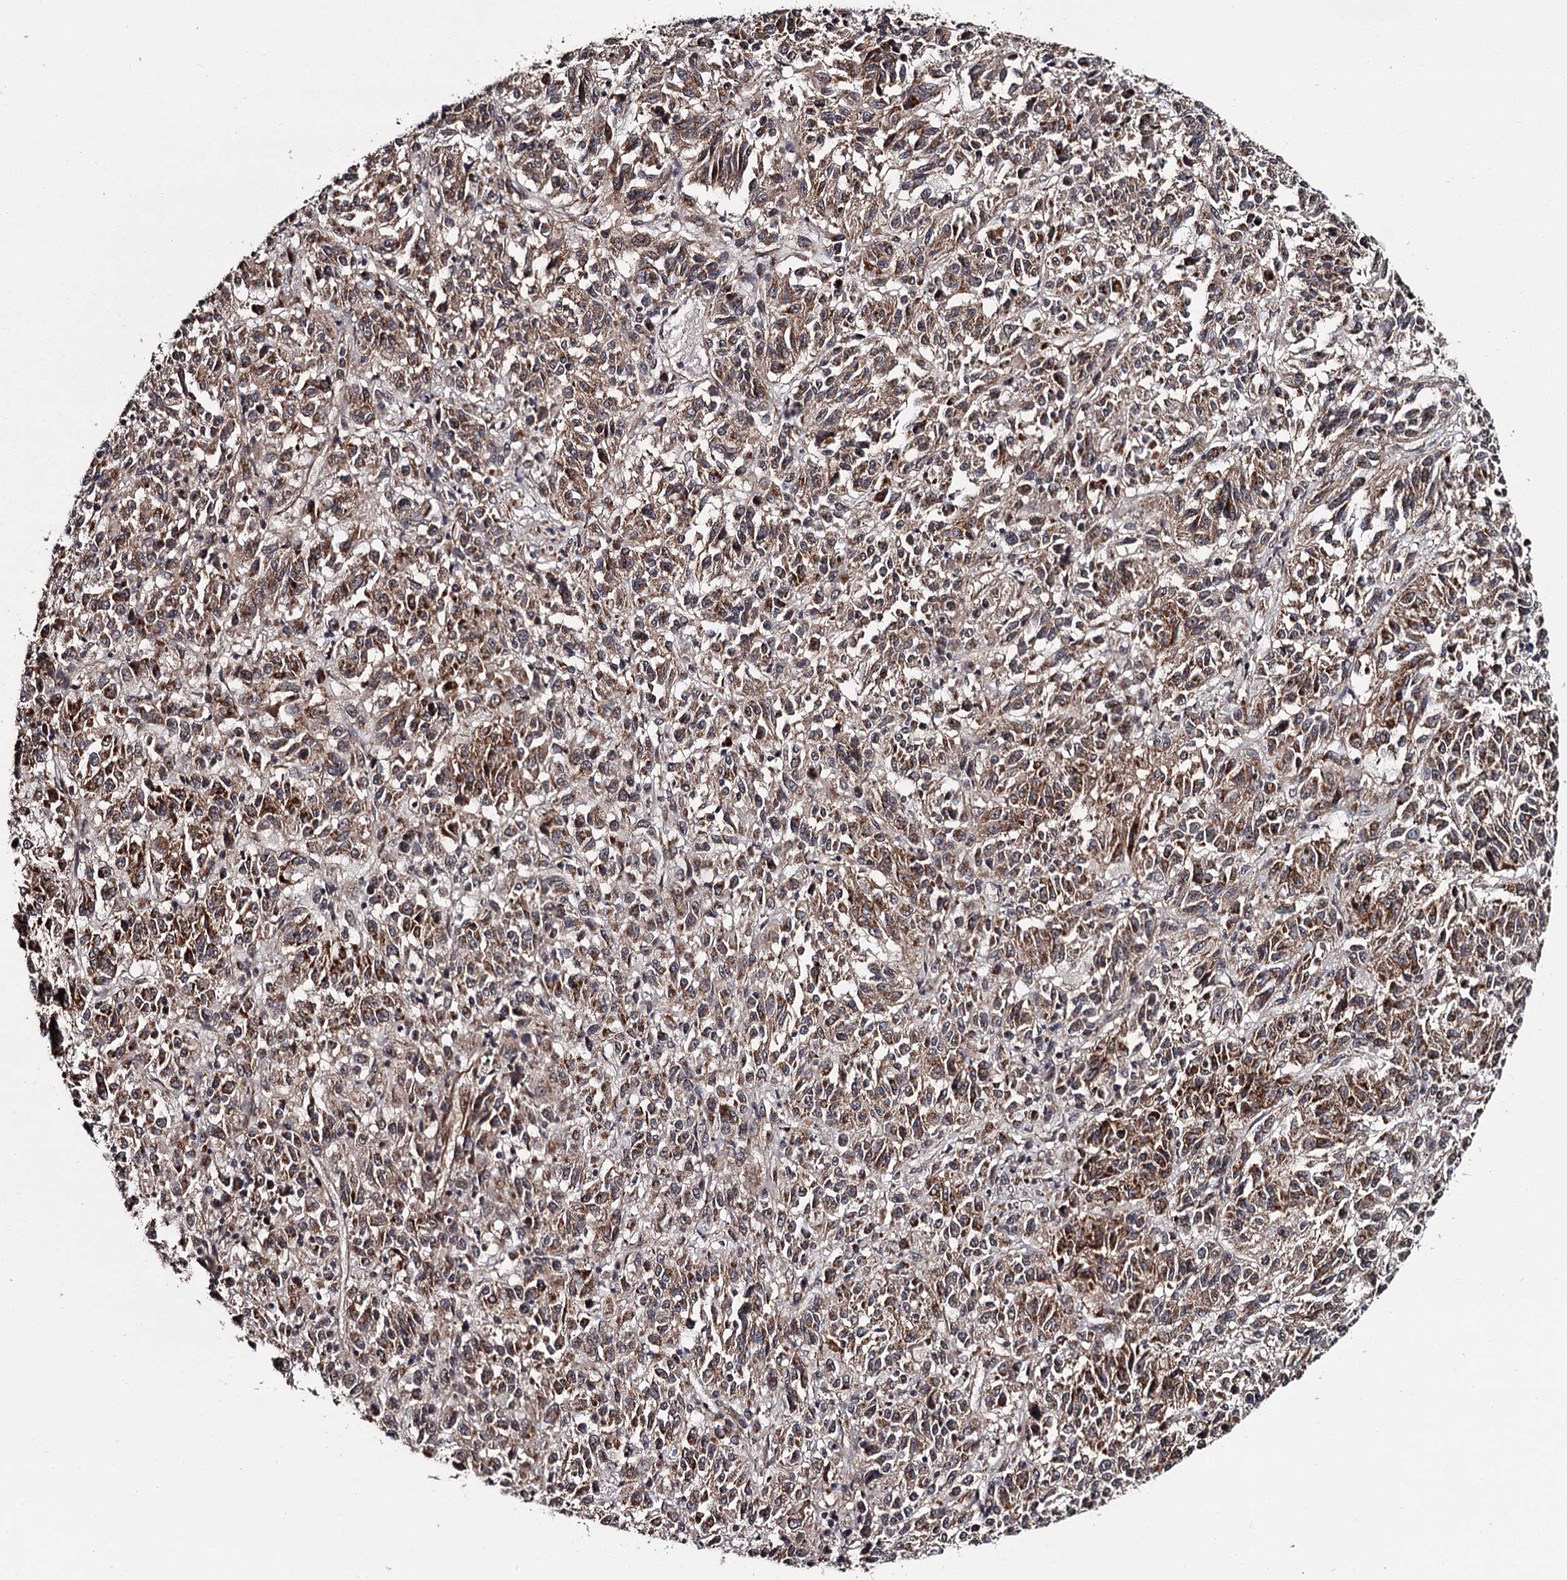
{"staining": {"intensity": "moderate", "quantity": ">75%", "location": "cytoplasmic/membranous"}, "tissue": "melanoma", "cell_type": "Tumor cells", "image_type": "cancer", "snomed": [{"axis": "morphology", "description": "Malignant melanoma, Metastatic site"}, {"axis": "topography", "description": "Lung"}], "caption": "High-power microscopy captured an immunohistochemistry histopathology image of malignant melanoma (metastatic site), revealing moderate cytoplasmic/membranous staining in about >75% of tumor cells.", "gene": "CDC42EP2", "patient": {"sex": "male", "age": 64}}